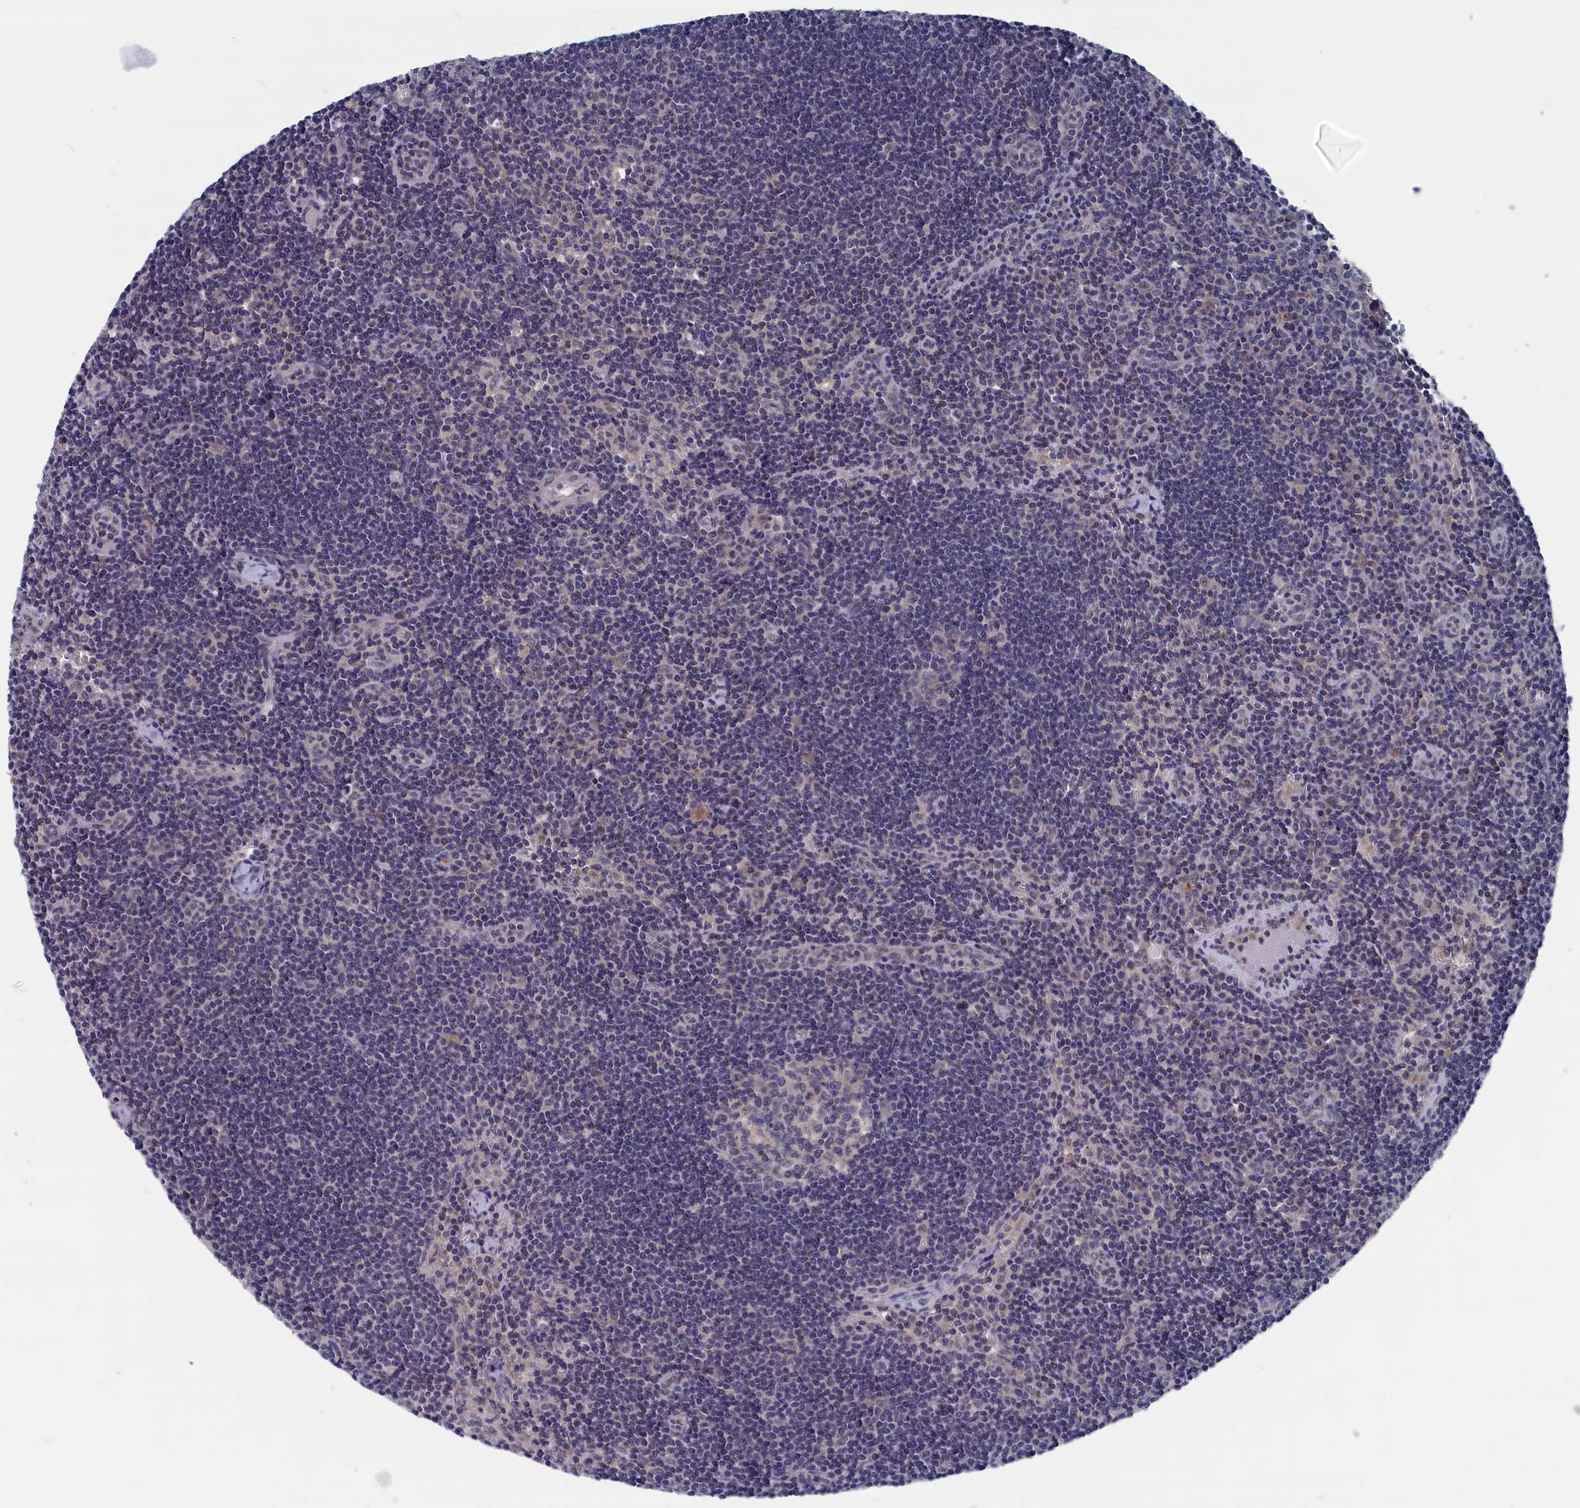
{"staining": {"intensity": "negative", "quantity": "none", "location": "none"}, "tissue": "lymph node", "cell_type": "Germinal center cells", "image_type": "normal", "snomed": [{"axis": "morphology", "description": "Normal tissue, NOS"}, {"axis": "topography", "description": "Lymph node"}], "caption": "Human lymph node stained for a protein using immunohistochemistry demonstrates no positivity in germinal center cells.", "gene": "SPATA13", "patient": {"sex": "female", "age": 32}}